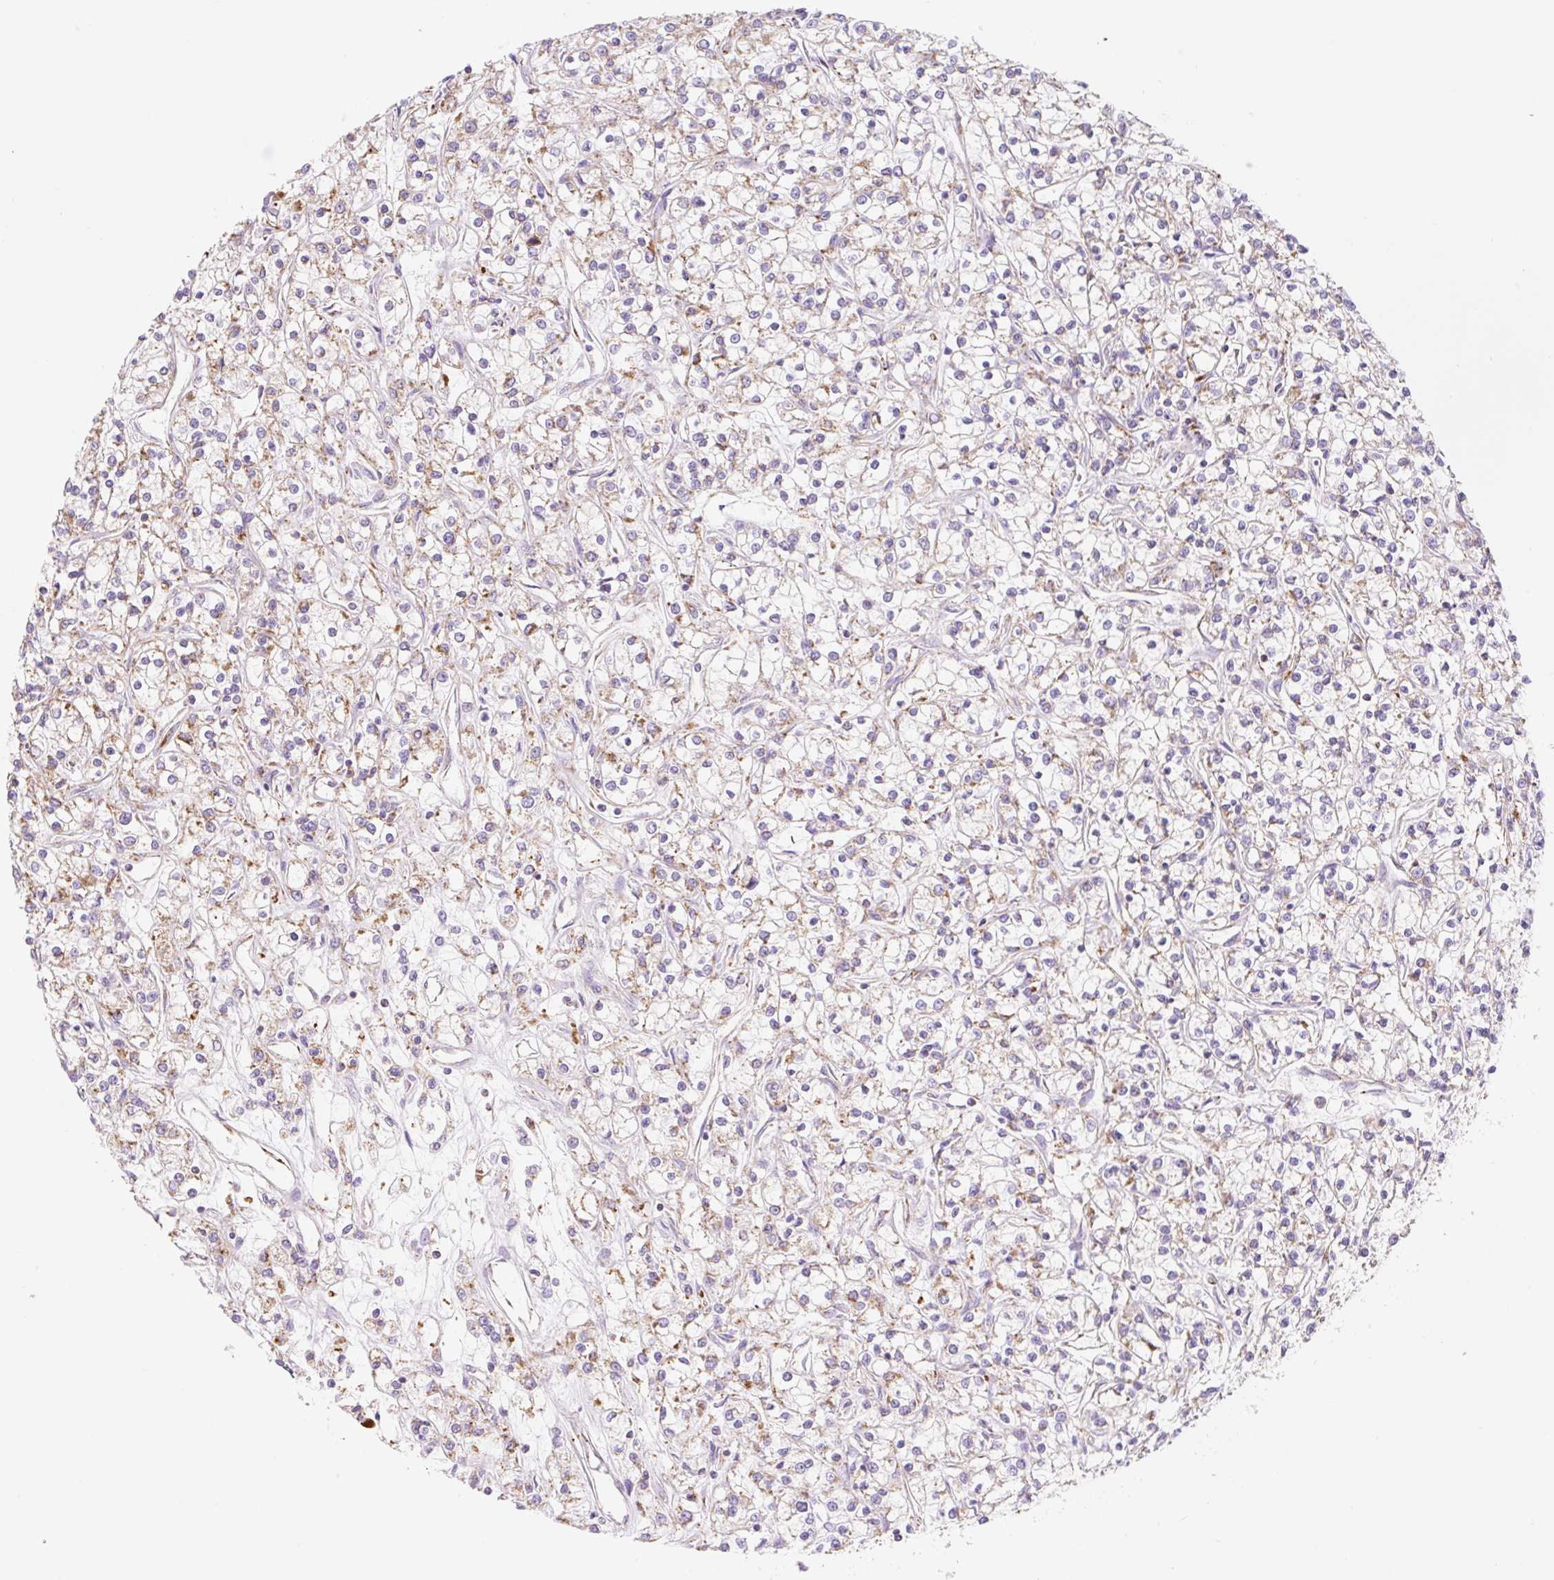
{"staining": {"intensity": "moderate", "quantity": "25%-75%", "location": "cytoplasmic/membranous"}, "tissue": "renal cancer", "cell_type": "Tumor cells", "image_type": "cancer", "snomed": [{"axis": "morphology", "description": "Adenocarcinoma, NOS"}, {"axis": "topography", "description": "Kidney"}], "caption": "DAB immunohistochemical staining of renal adenocarcinoma demonstrates moderate cytoplasmic/membranous protein staining in approximately 25%-75% of tumor cells.", "gene": "CLEC3A", "patient": {"sex": "female", "age": 59}}